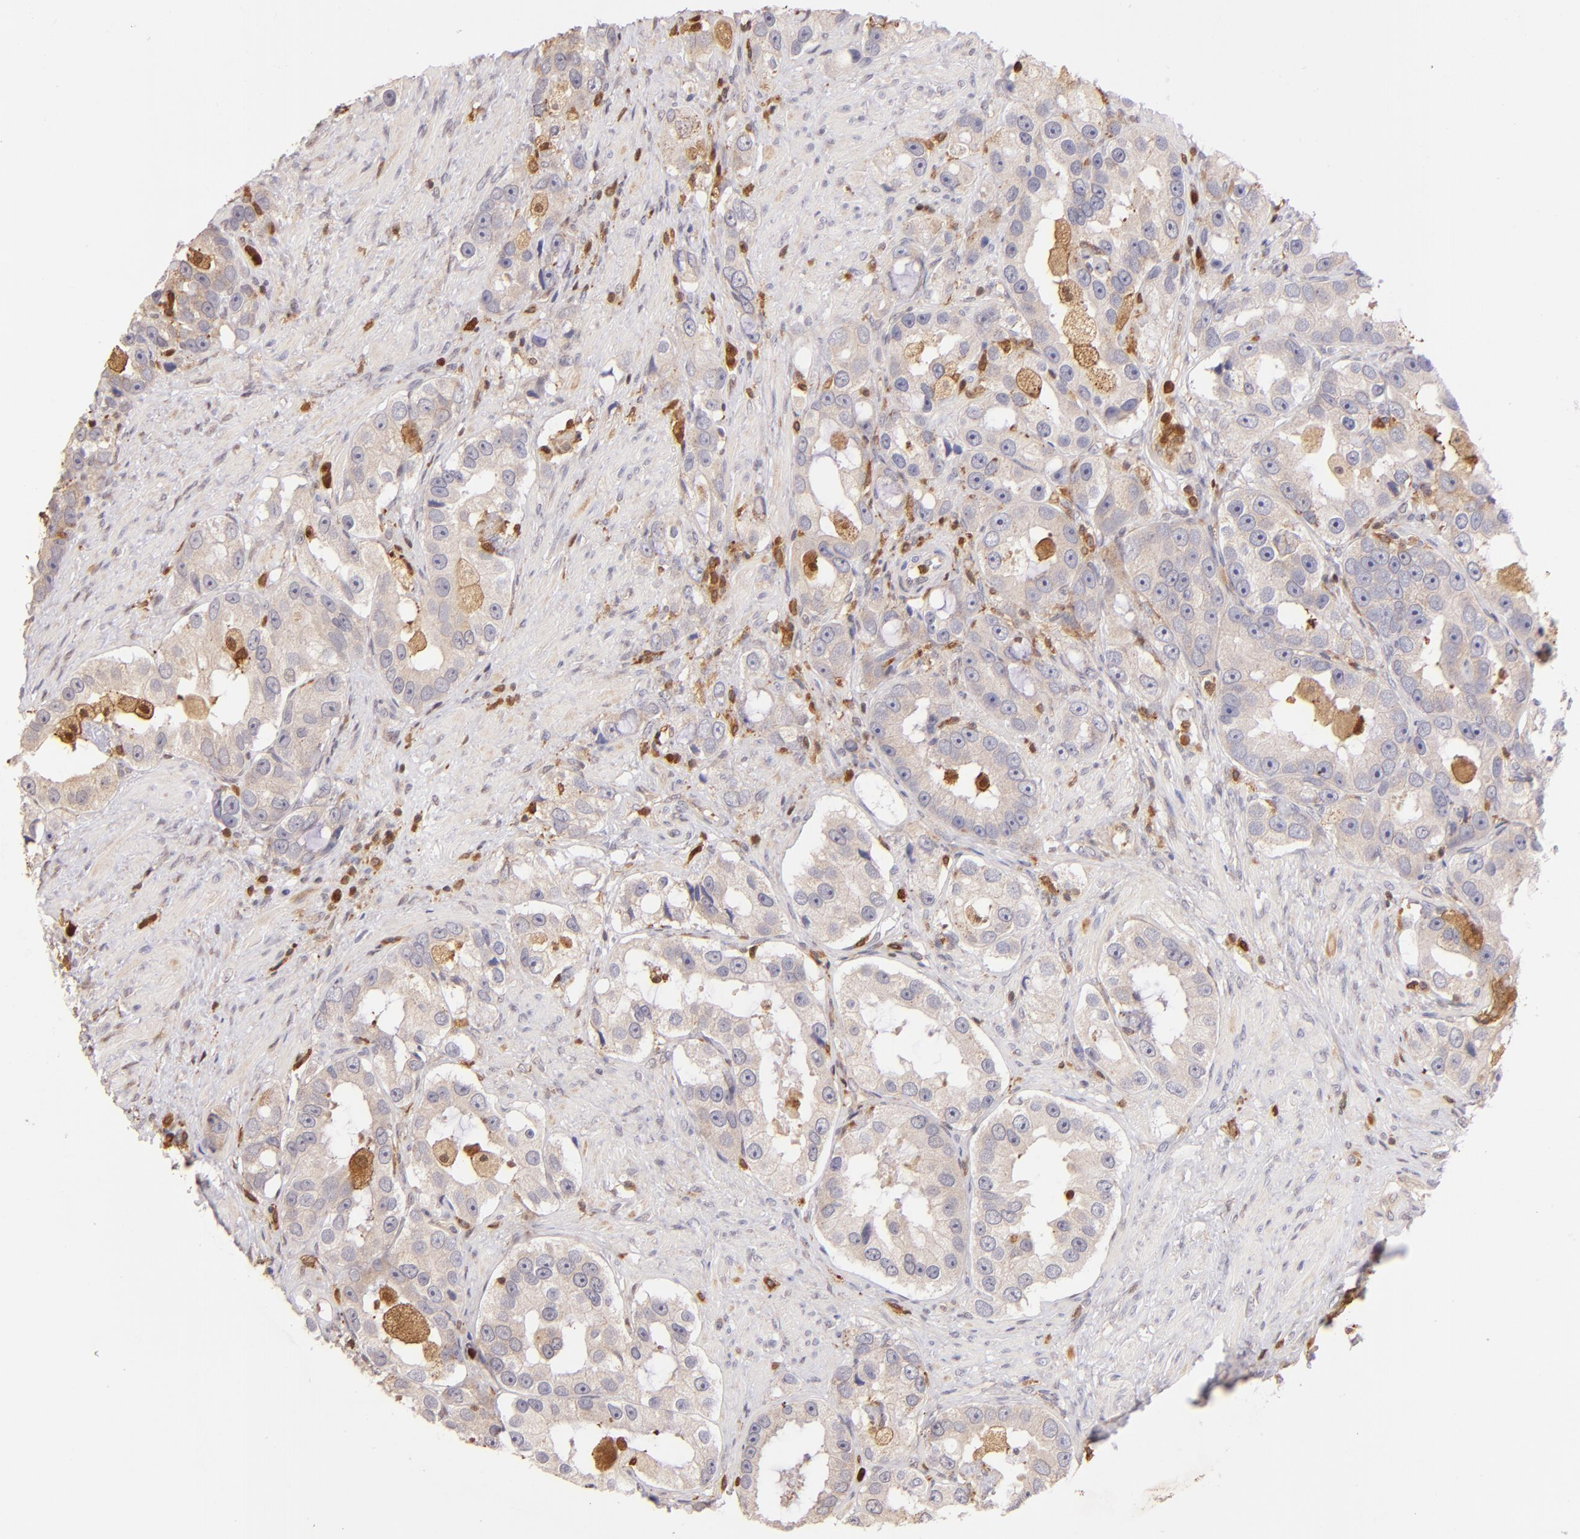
{"staining": {"intensity": "weak", "quantity": ">75%", "location": "cytoplasmic/membranous"}, "tissue": "prostate cancer", "cell_type": "Tumor cells", "image_type": "cancer", "snomed": [{"axis": "morphology", "description": "Adenocarcinoma, High grade"}, {"axis": "topography", "description": "Prostate"}], "caption": "Immunohistochemistry of human prostate cancer (high-grade adenocarcinoma) shows low levels of weak cytoplasmic/membranous staining in about >75% of tumor cells. The protein is shown in brown color, while the nuclei are stained blue.", "gene": "BTK", "patient": {"sex": "male", "age": 63}}